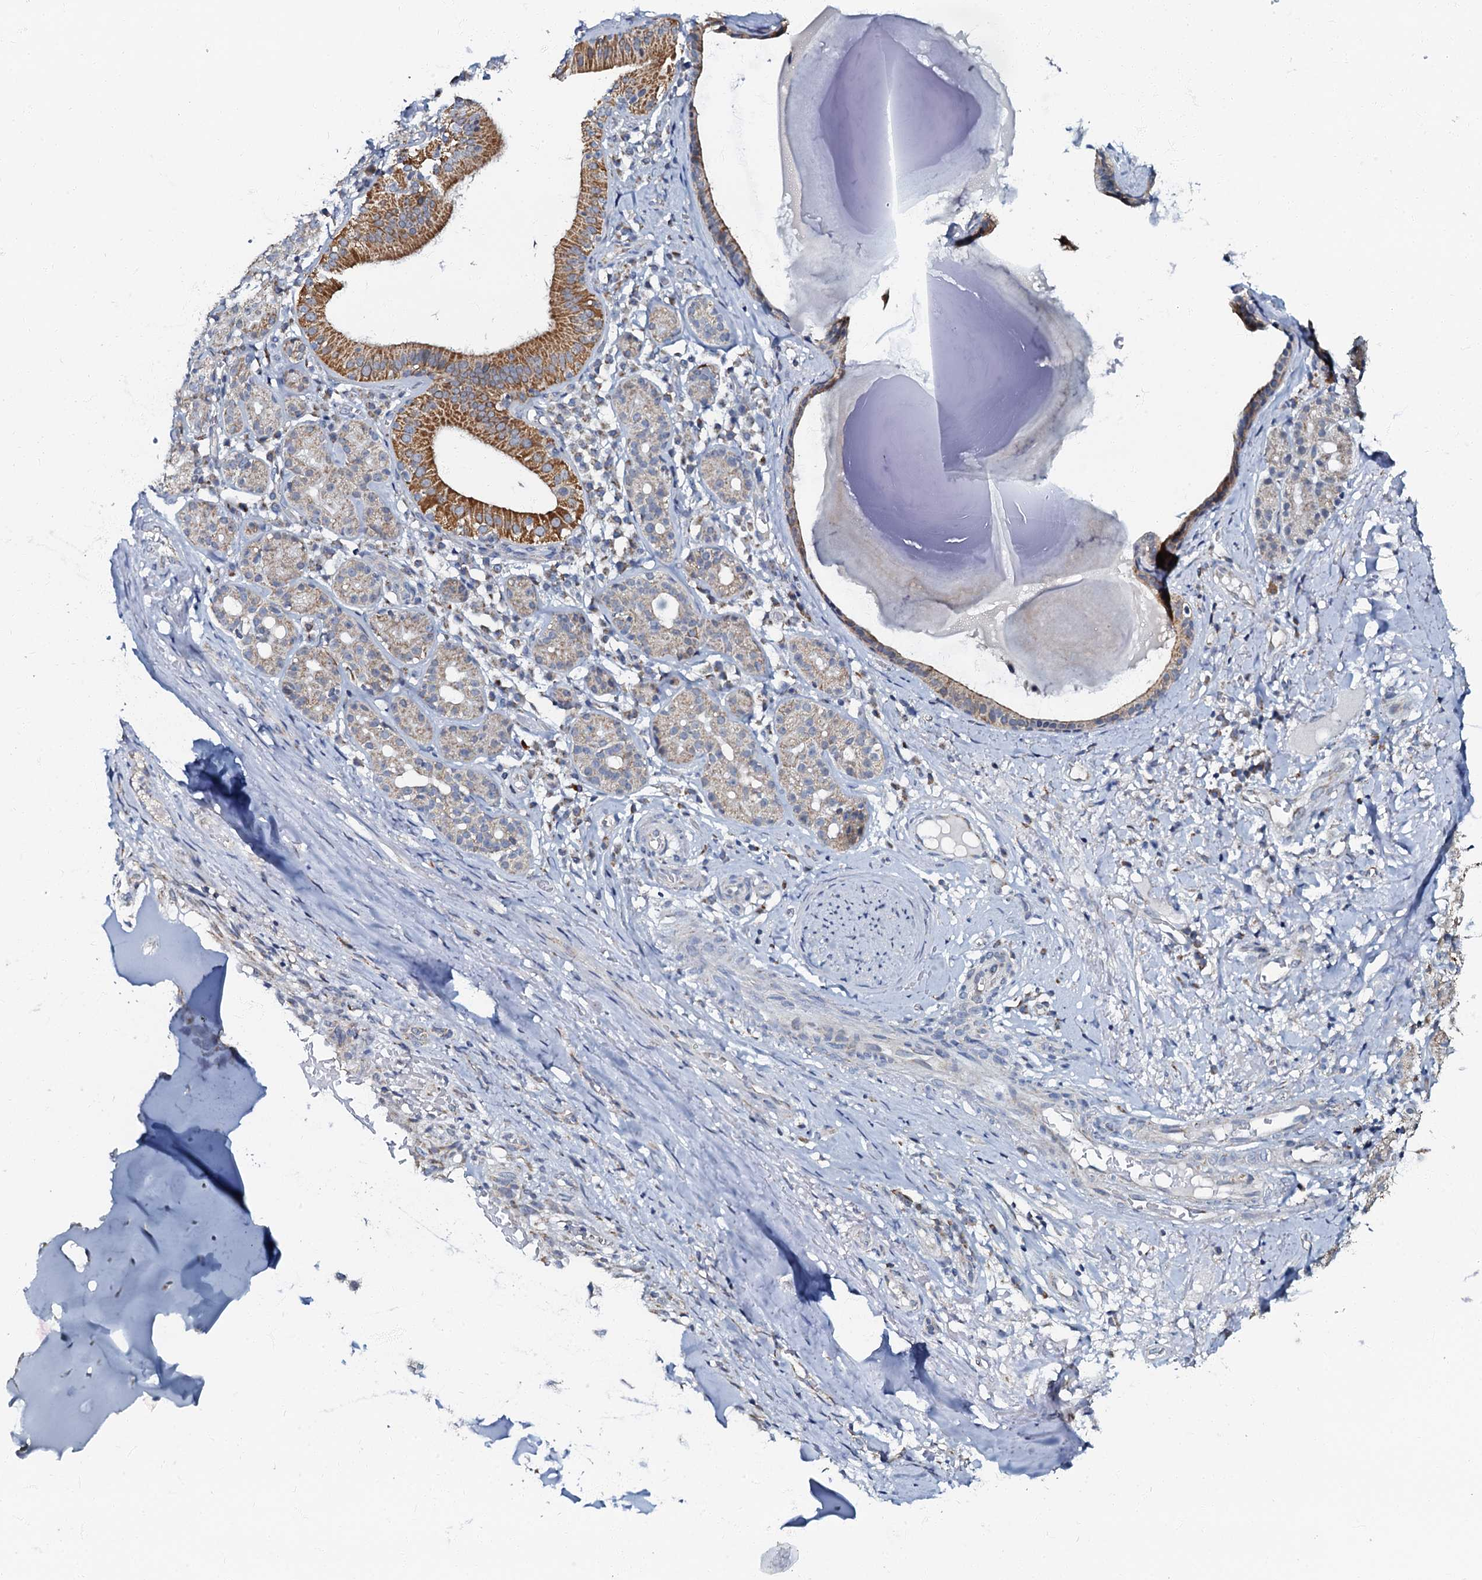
{"staining": {"intensity": "strong", "quantity": "<25%", "location": "cytoplasmic/membranous"}, "tissue": "adipose tissue", "cell_type": "Adipocytes", "image_type": "normal", "snomed": [{"axis": "morphology", "description": "Normal tissue, NOS"}, {"axis": "morphology", "description": "Basal cell carcinoma"}, {"axis": "topography", "description": "Cartilage tissue"}, {"axis": "topography", "description": "Nasopharynx"}, {"axis": "topography", "description": "Oral tissue"}], "caption": "Adipose tissue stained with DAB (3,3'-diaminobenzidine) immunohistochemistry displays medium levels of strong cytoplasmic/membranous staining in approximately <25% of adipocytes. (brown staining indicates protein expression, while blue staining denotes nuclei).", "gene": "MRPL51", "patient": {"sex": "female", "age": 77}}